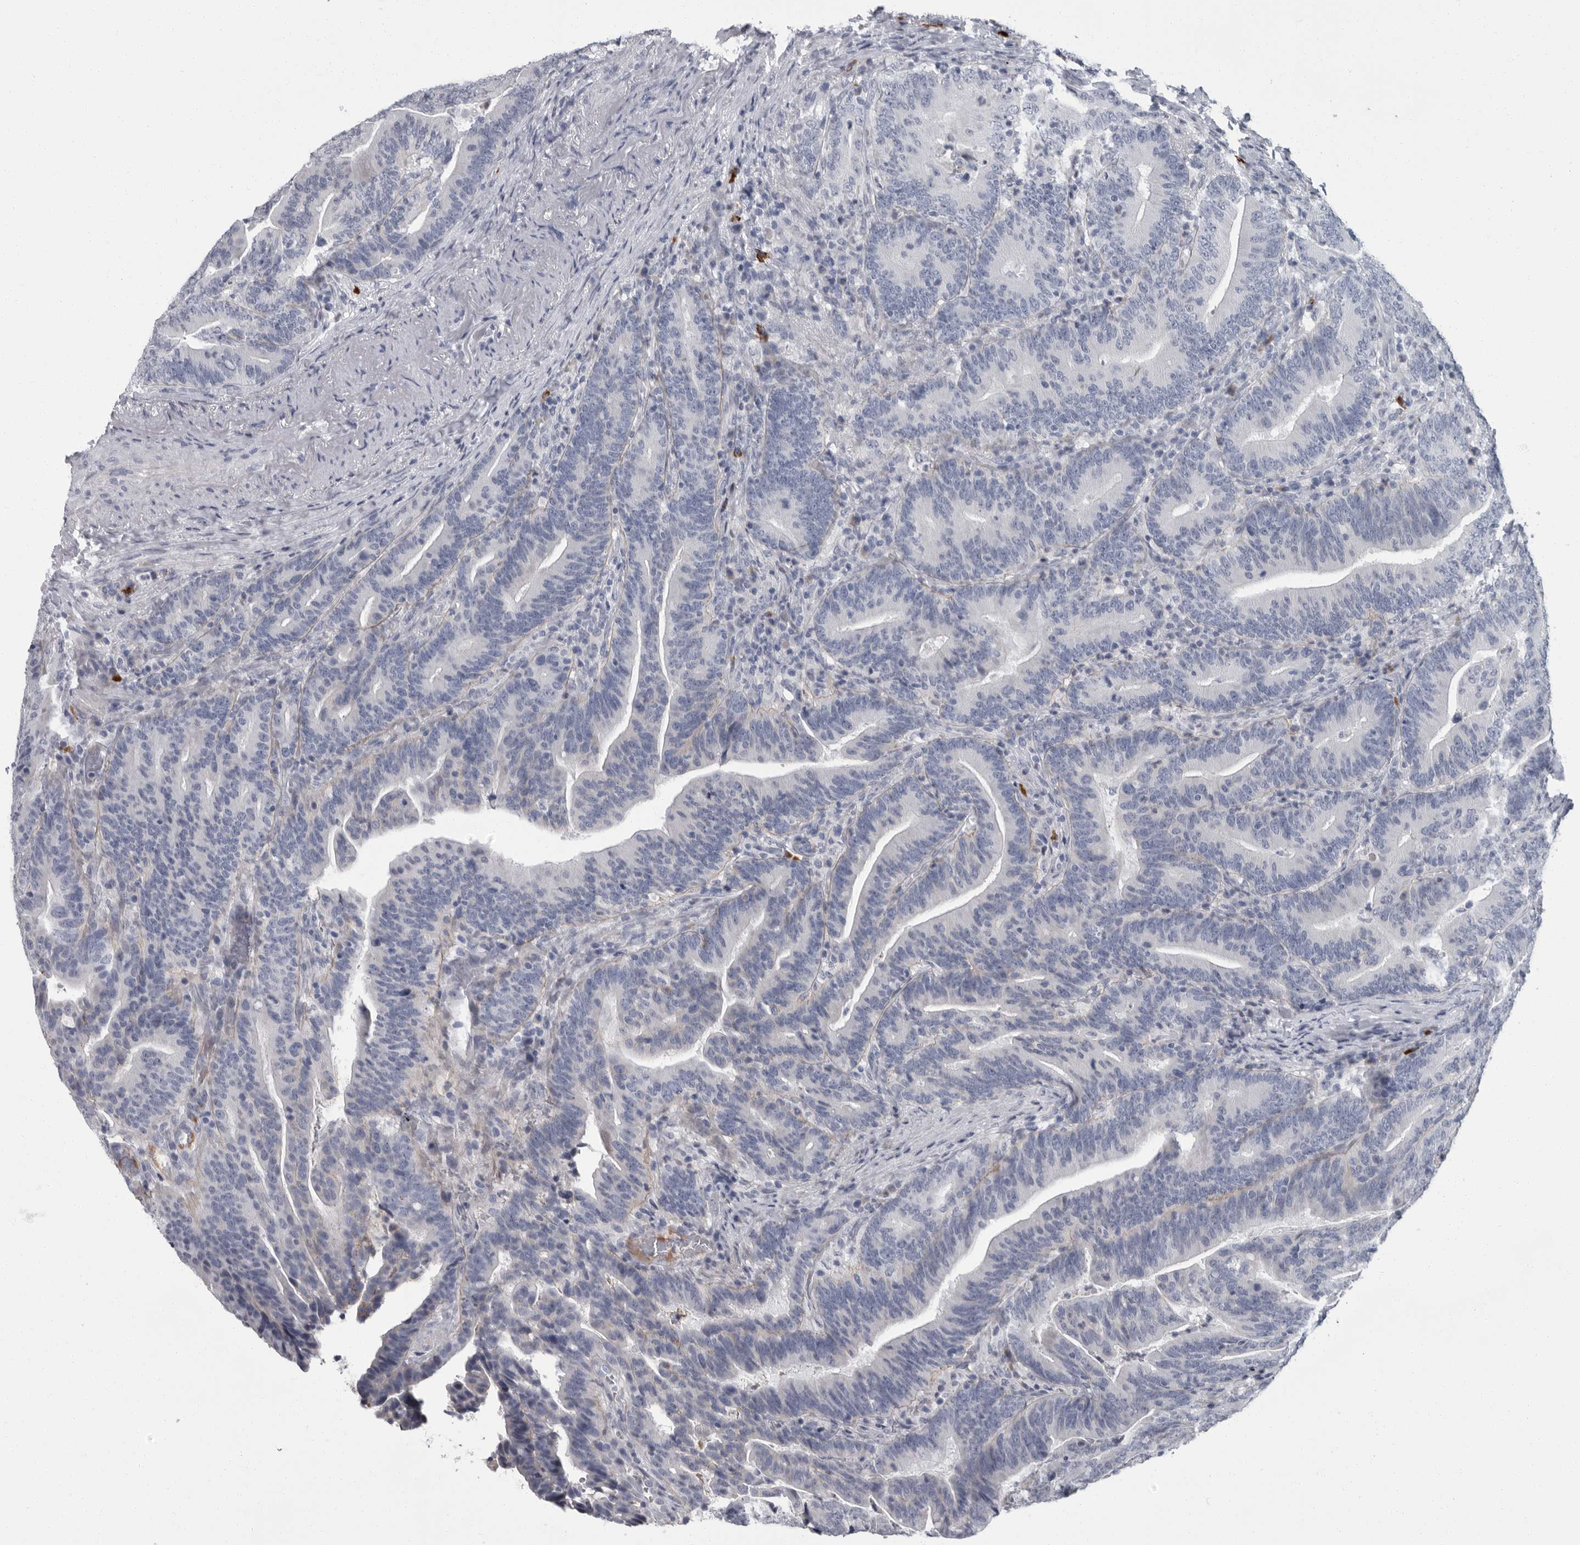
{"staining": {"intensity": "negative", "quantity": "none", "location": "none"}, "tissue": "colorectal cancer", "cell_type": "Tumor cells", "image_type": "cancer", "snomed": [{"axis": "morphology", "description": "Adenocarcinoma, NOS"}, {"axis": "topography", "description": "Colon"}], "caption": "This is an immunohistochemistry histopathology image of human colorectal cancer. There is no expression in tumor cells.", "gene": "SLC25A39", "patient": {"sex": "female", "age": 66}}